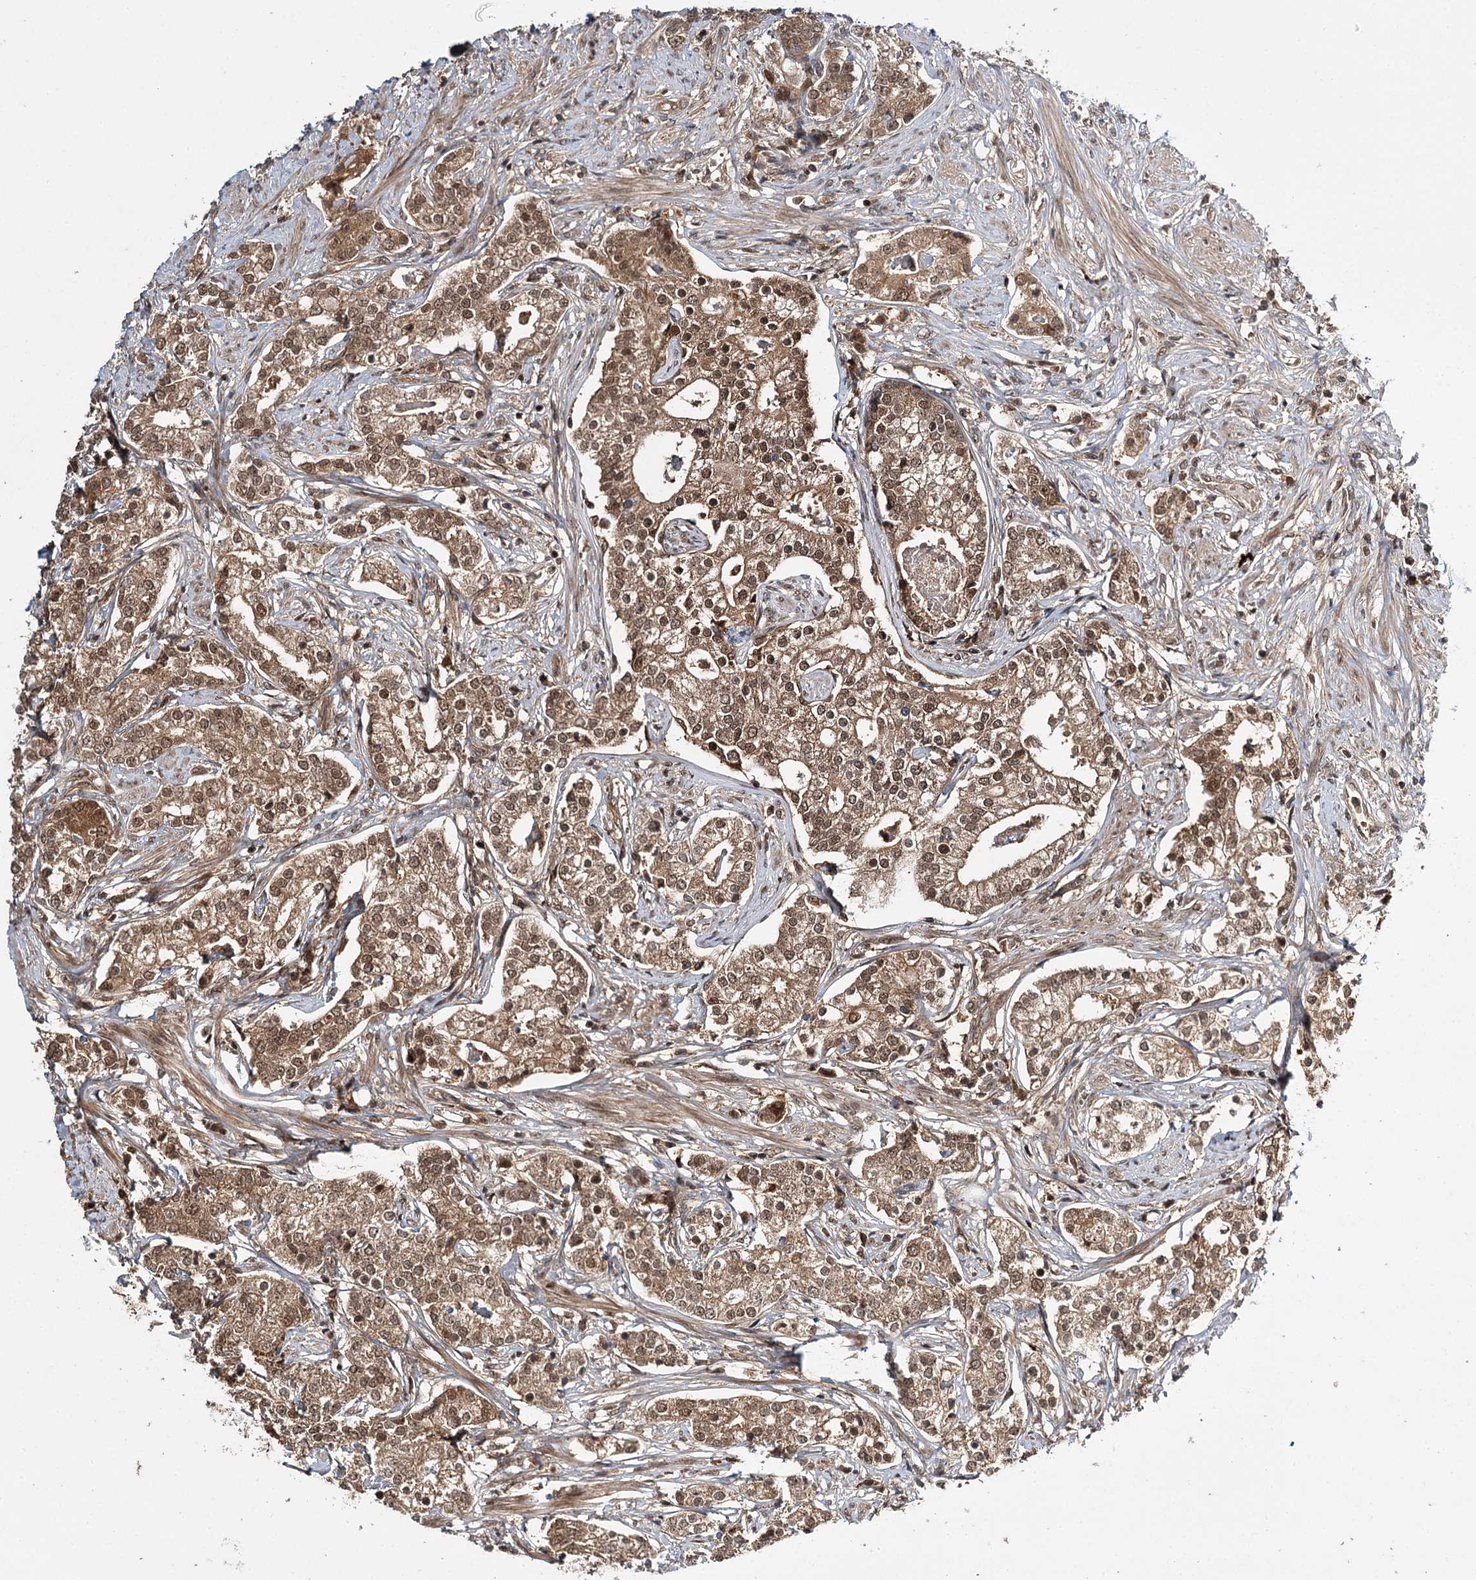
{"staining": {"intensity": "moderate", "quantity": ">75%", "location": "cytoplasmic/membranous,nuclear"}, "tissue": "prostate cancer", "cell_type": "Tumor cells", "image_type": "cancer", "snomed": [{"axis": "morphology", "description": "Adenocarcinoma, High grade"}, {"axis": "topography", "description": "Prostate"}], "caption": "Moderate cytoplasmic/membranous and nuclear protein expression is appreciated in about >75% of tumor cells in prostate adenocarcinoma (high-grade).", "gene": "N6AMT1", "patient": {"sex": "male", "age": 69}}